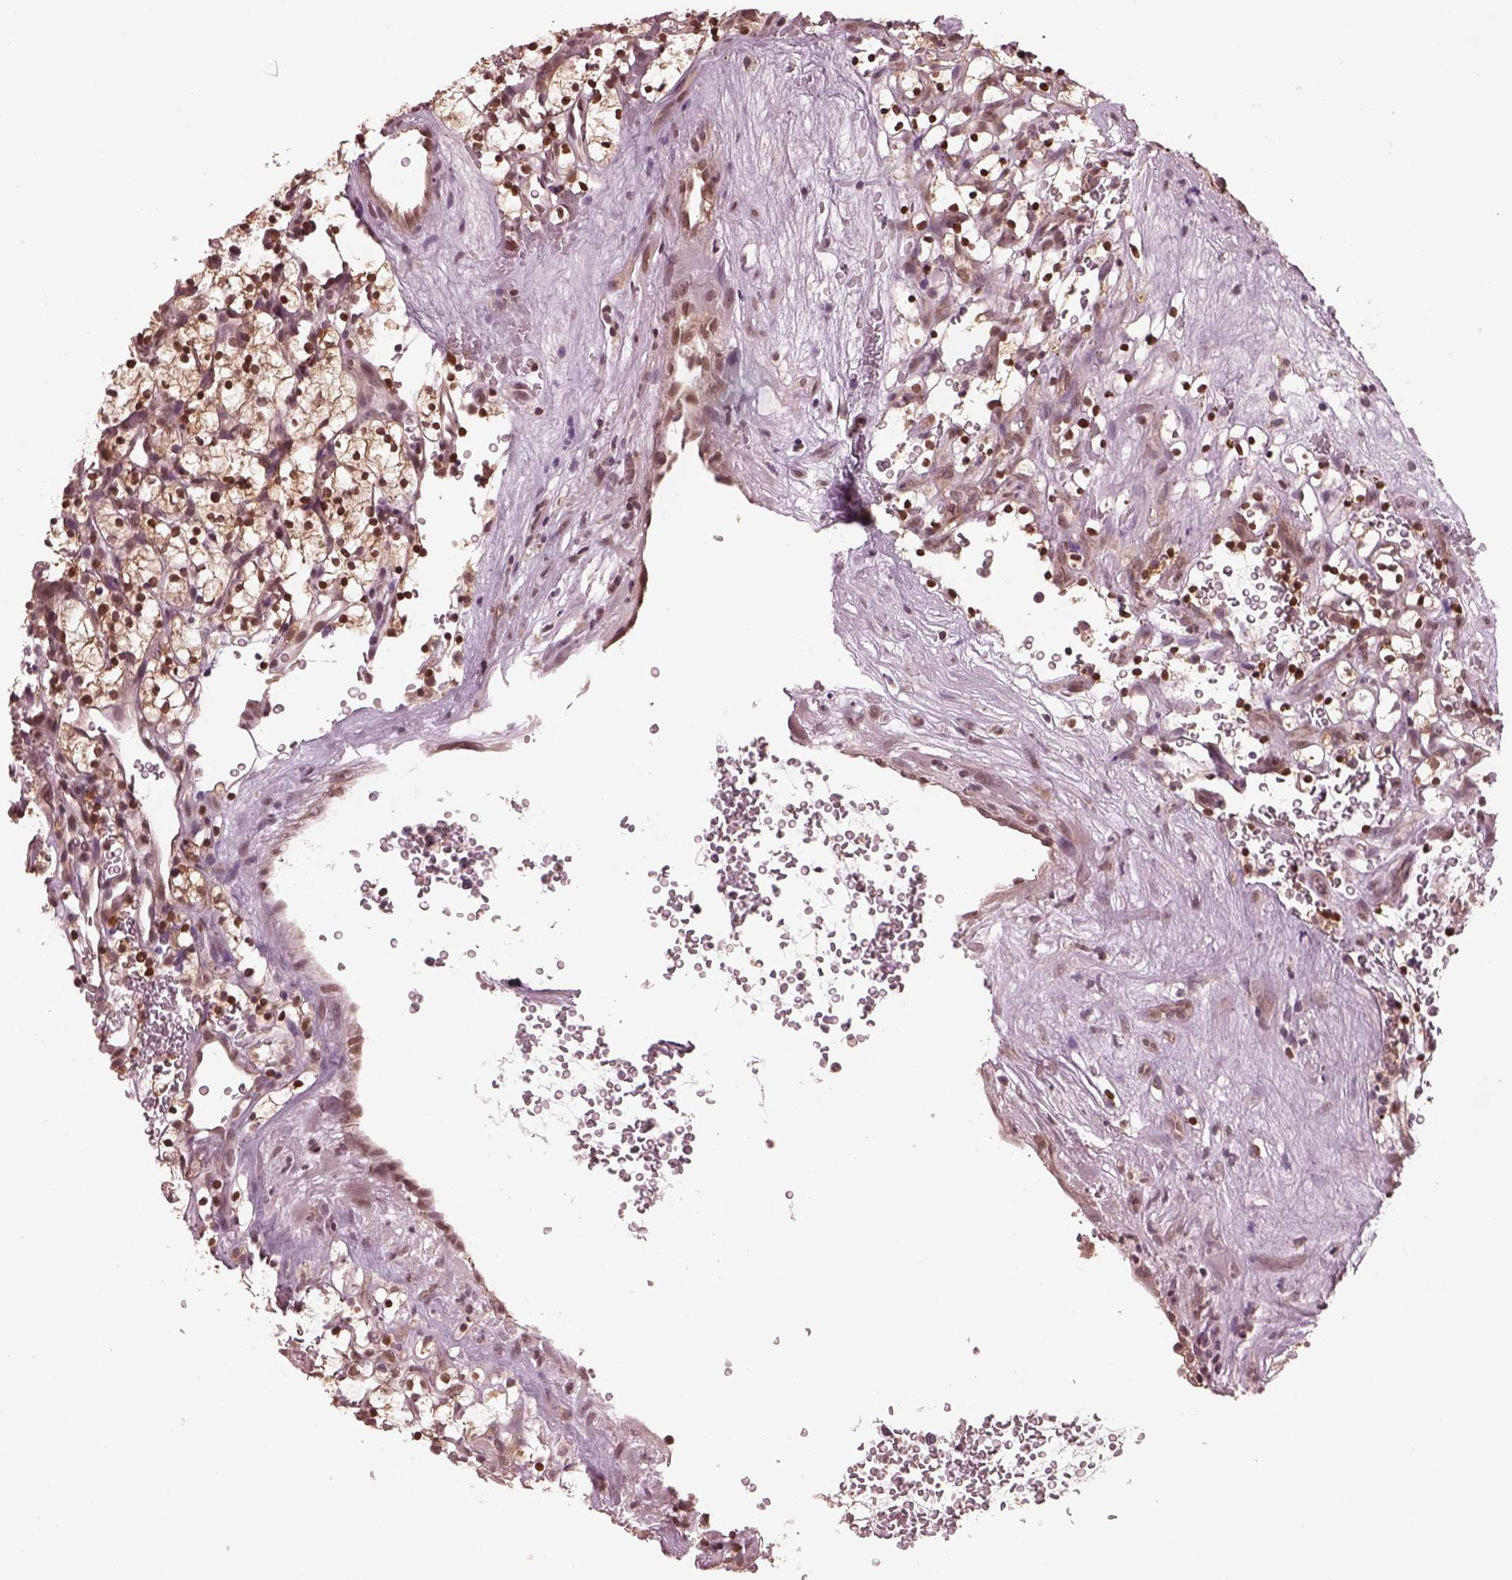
{"staining": {"intensity": "moderate", "quantity": ">75%", "location": "cytoplasmic/membranous,nuclear"}, "tissue": "renal cancer", "cell_type": "Tumor cells", "image_type": "cancer", "snomed": [{"axis": "morphology", "description": "Adenocarcinoma, NOS"}, {"axis": "topography", "description": "Kidney"}], "caption": "Protein analysis of renal cancer tissue shows moderate cytoplasmic/membranous and nuclear staining in approximately >75% of tumor cells.", "gene": "SRI", "patient": {"sex": "female", "age": 64}}